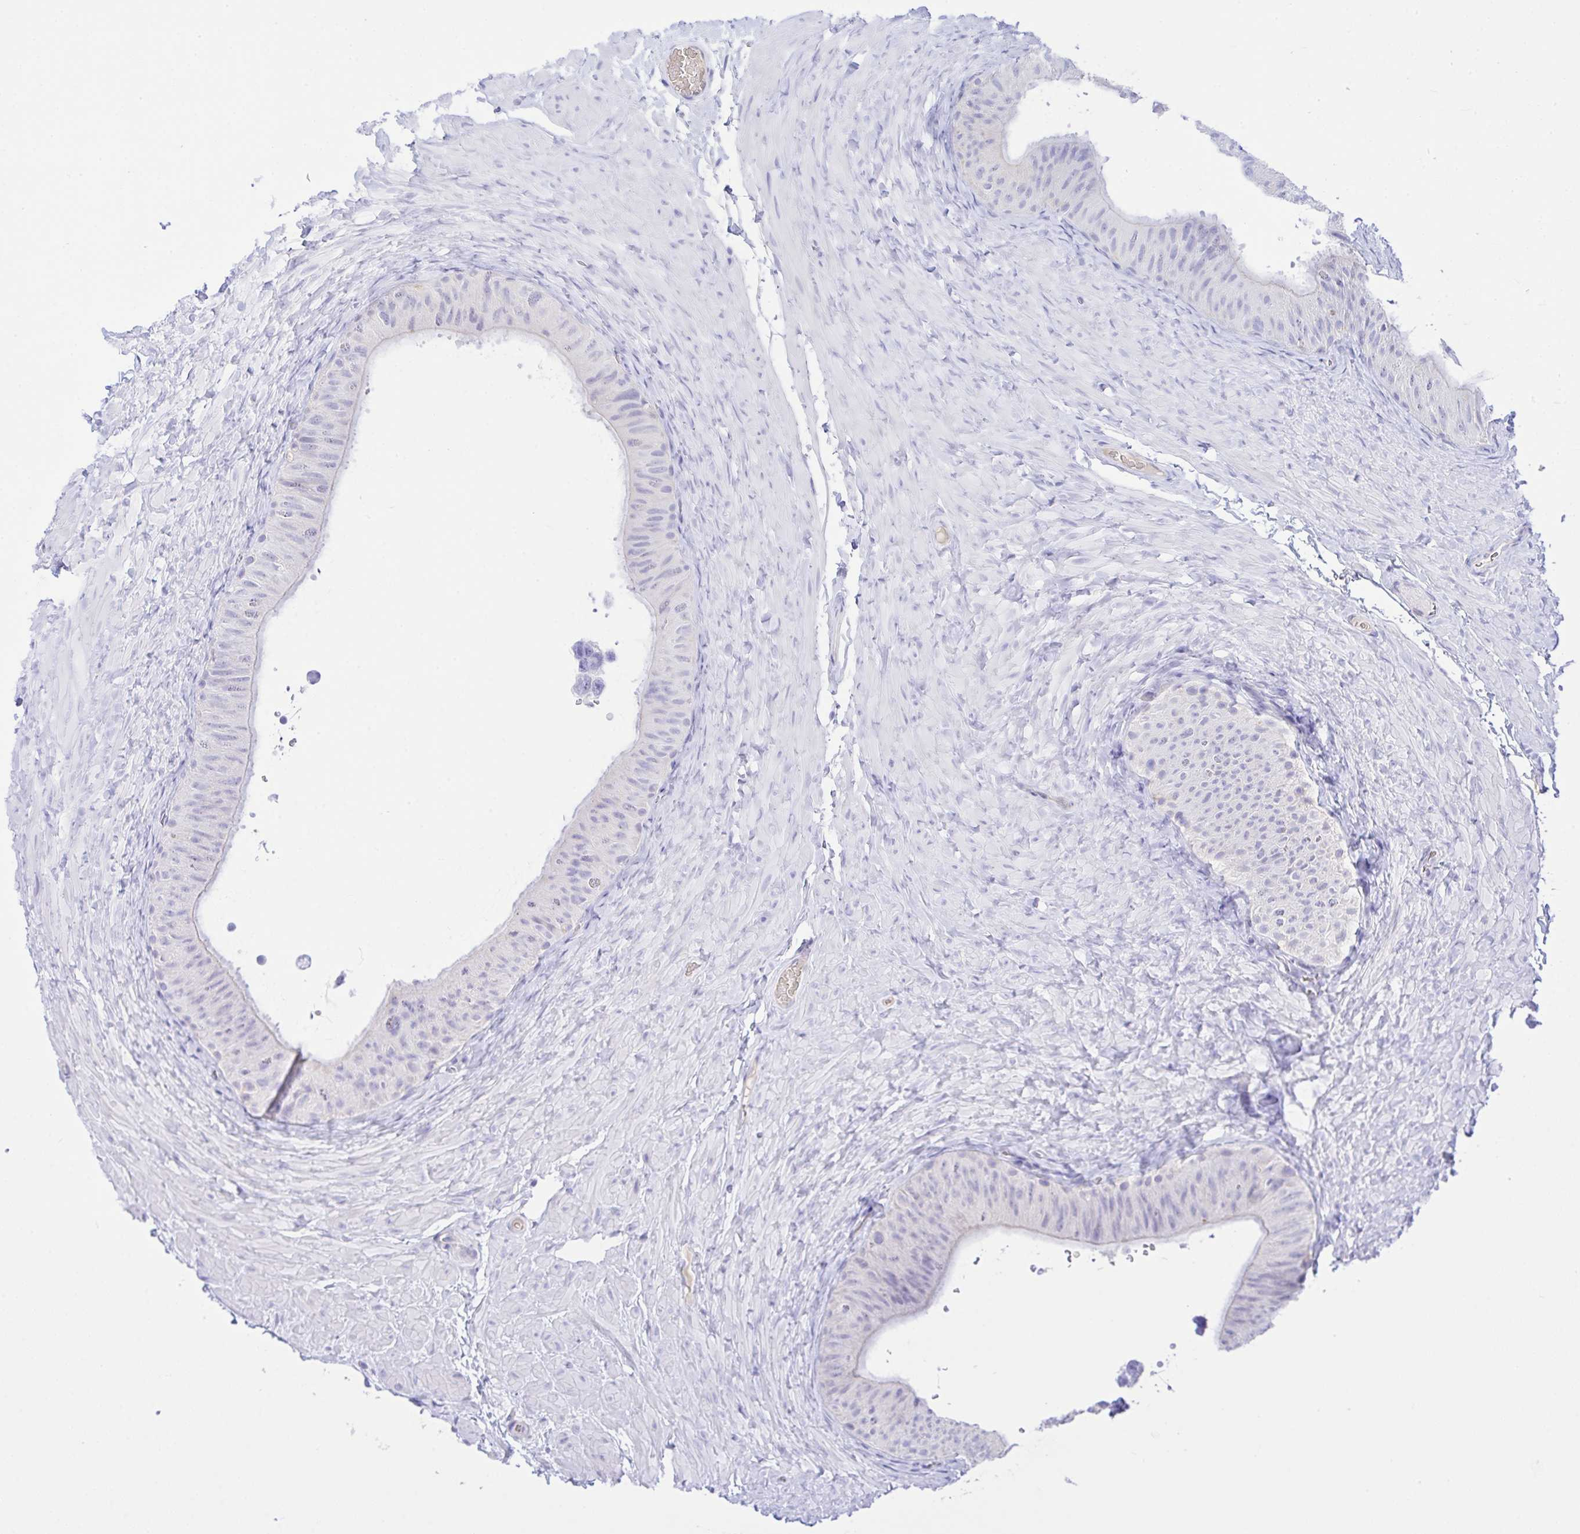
{"staining": {"intensity": "negative", "quantity": "none", "location": "none"}, "tissue": "epididymis", "cell_type": "Glandular cells", "image_type": "normal", "snomed": [{"axis": "morphology", "description": "Normal tissue, NOS"}, {"axis": "topography", "description": "Epididymis, spermatic cord, NOS"}, {"axis": "topography", "description": "Epididymis"}], "caption": "The immunohistochemistry (IHC) histopathology image has no significant expression in glandular cells of epididymis. (Immunohistochemistry, brightfield microscopy, high magnification).", "gene": "ZNF221", "patient": {"sex": "male", "age": 31}}